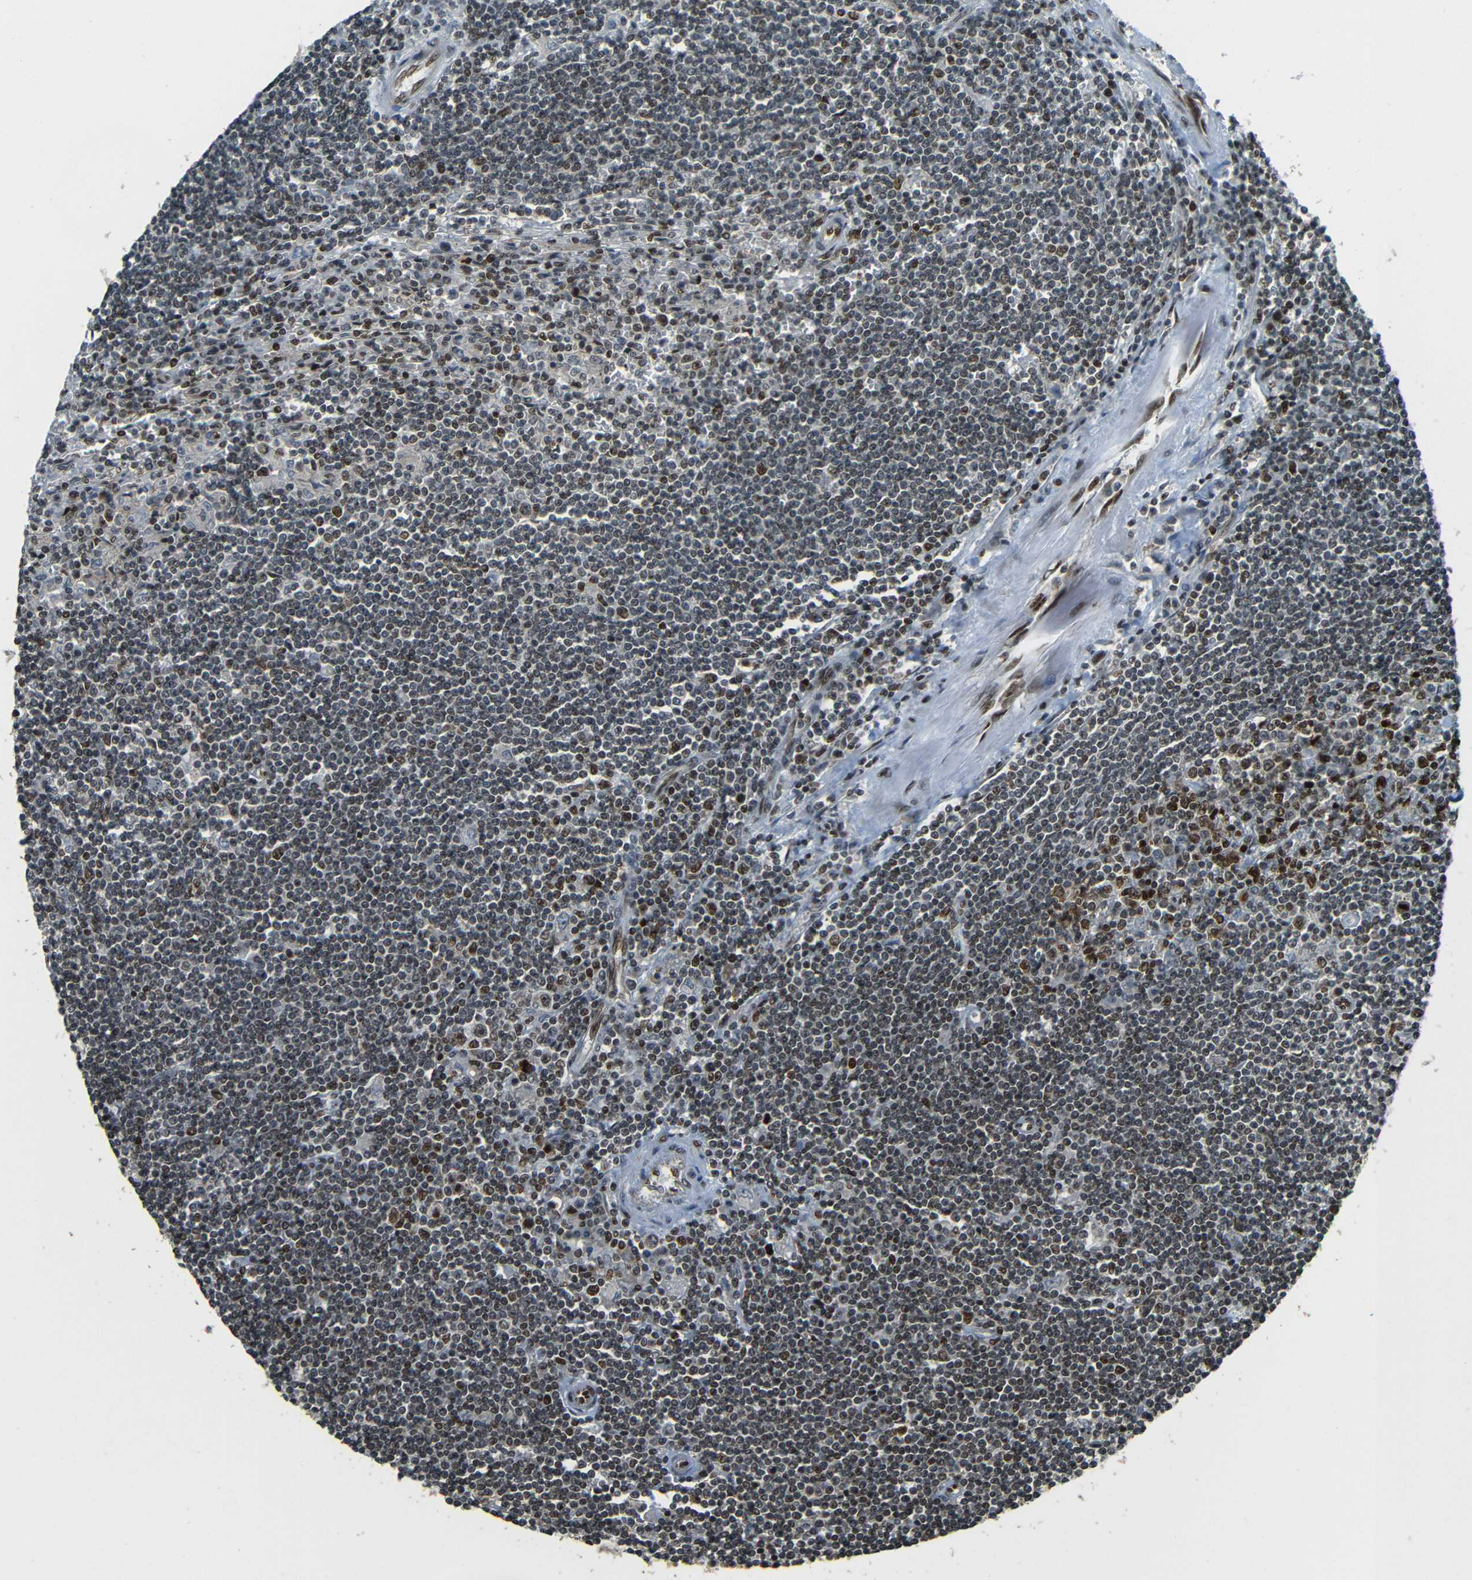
{"staining": {"intensity": "moderate", "quantity": "25%-75%", "location": "nuclear"}, "tissue": "lymphoma", "cell_type": "Tumor cells", "image_type": "cancer", "snomed": [{"axis": "morphology", "description": "Malignant lymphoma, non-Hodgkin's type, Low grade"}, {"axis": "topography", "description": "Spleen"}], "caption": "Moderate nuclear positivity is identified in approximately 25%-75% of tumor cells in lymphoma.", "gene": "PSIP1", "patient": {"sex": "male", "age": 76}}